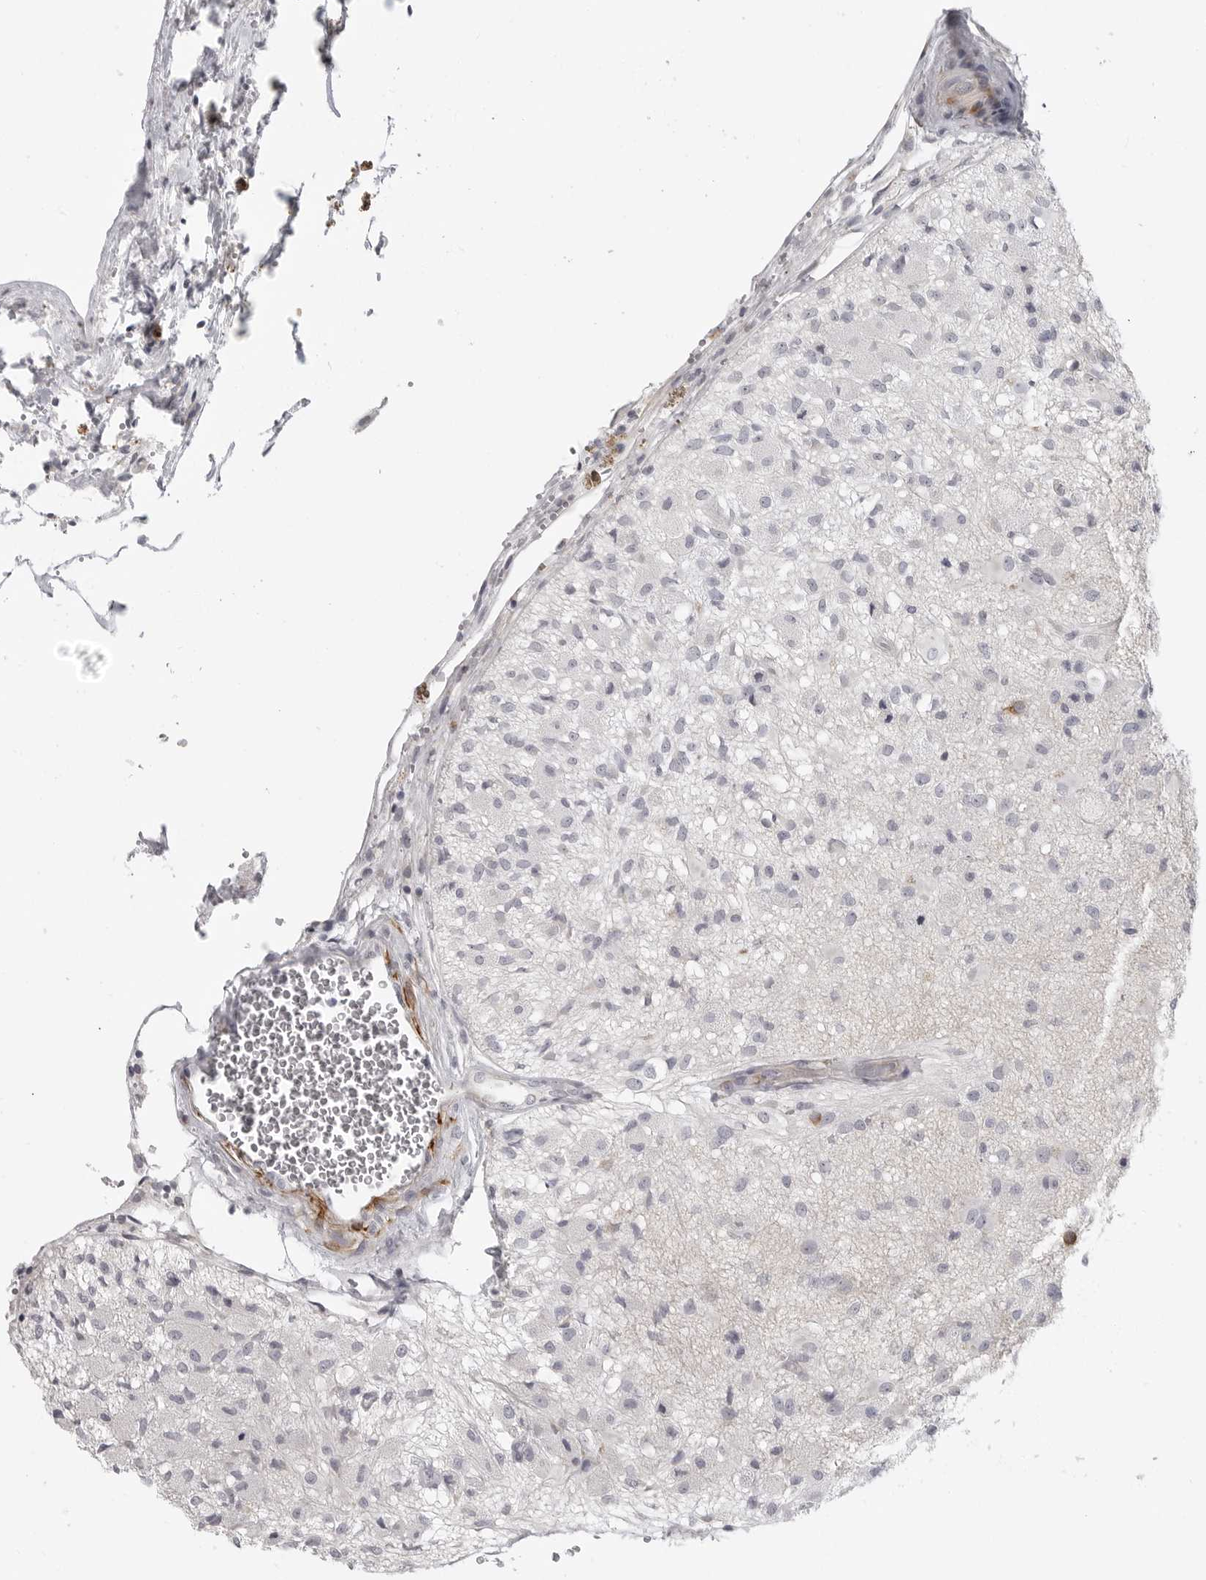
{"staining": {"intensity": "negative", "quantity": "none", "location": "none"}, "tissue": "glioma", "cell_type": "Tumor cells", "image_type": "cancer", "snomed": [{"axis": "morphology", "description": "Normal tissue, NOS"}, {"axis": "morphology", "description": "Glioma, malignant, High grade"}, {"axis": "topography", "description": "Cerebral cortex"}], "caption": "This is a histopathology image of immunohistochemistry (IHC) staining of malignant high-grade glioma, which shows no positivity in tumor cells. Nuclei are stained in blue.", "gene": "MAP7D1", "patient": {"sex": "male", "age": 77}}